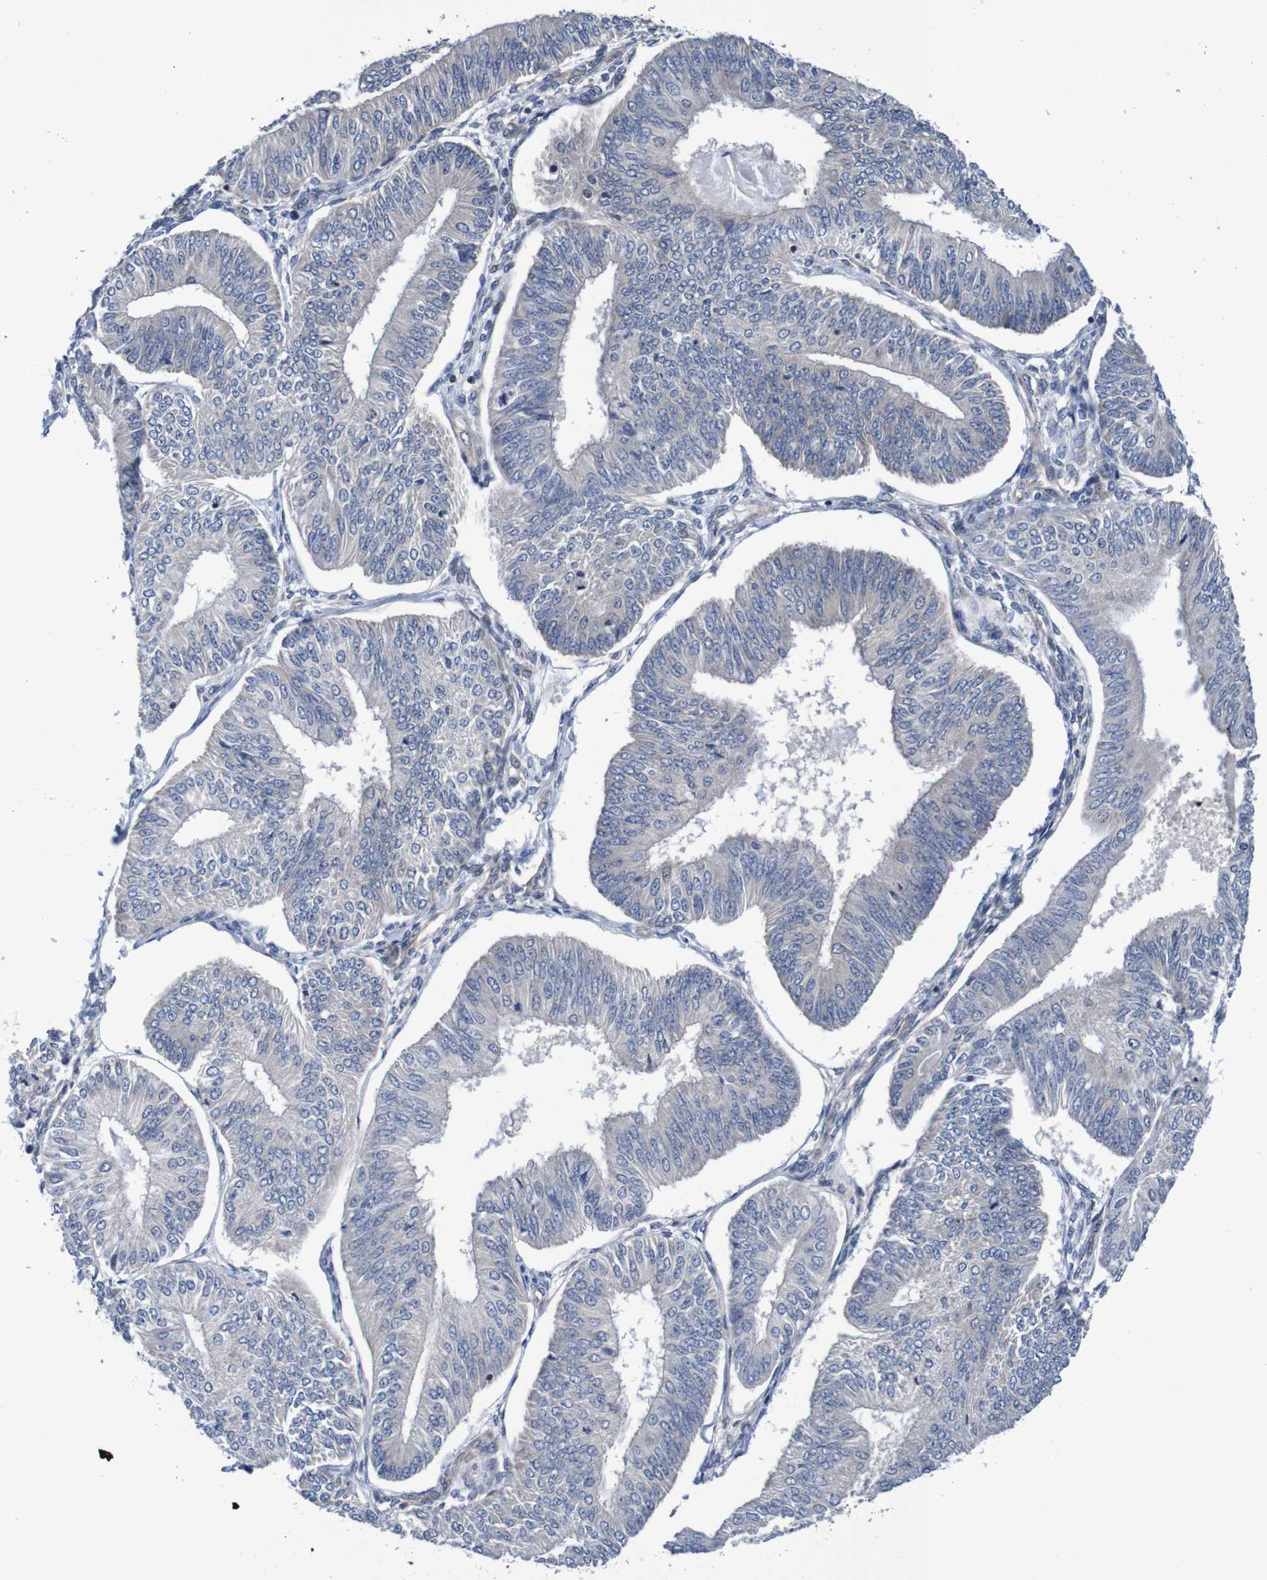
{"staining": {"intensity": "negative", "quantity": "none", "location": "none"}, "tissue": "endometrial cancer", "cell_type": "Tumor cells", "image_type": "cancer", "snomed": [{"axis": "morphology", "description": "Adenocarcinoma, NOS"}, {"axis": "topography", "description": "Endometrium"}], "caption": "Tumor cells are negative for brown protein staining in endometrial cancer (adenocarcinoma). (DAB (3,3'-diaminobenzidine) IHC visualized using brightfield microscopy, high magnification).", "gene": "CPED1", "patient": {"sex": "female", "age": 58}}